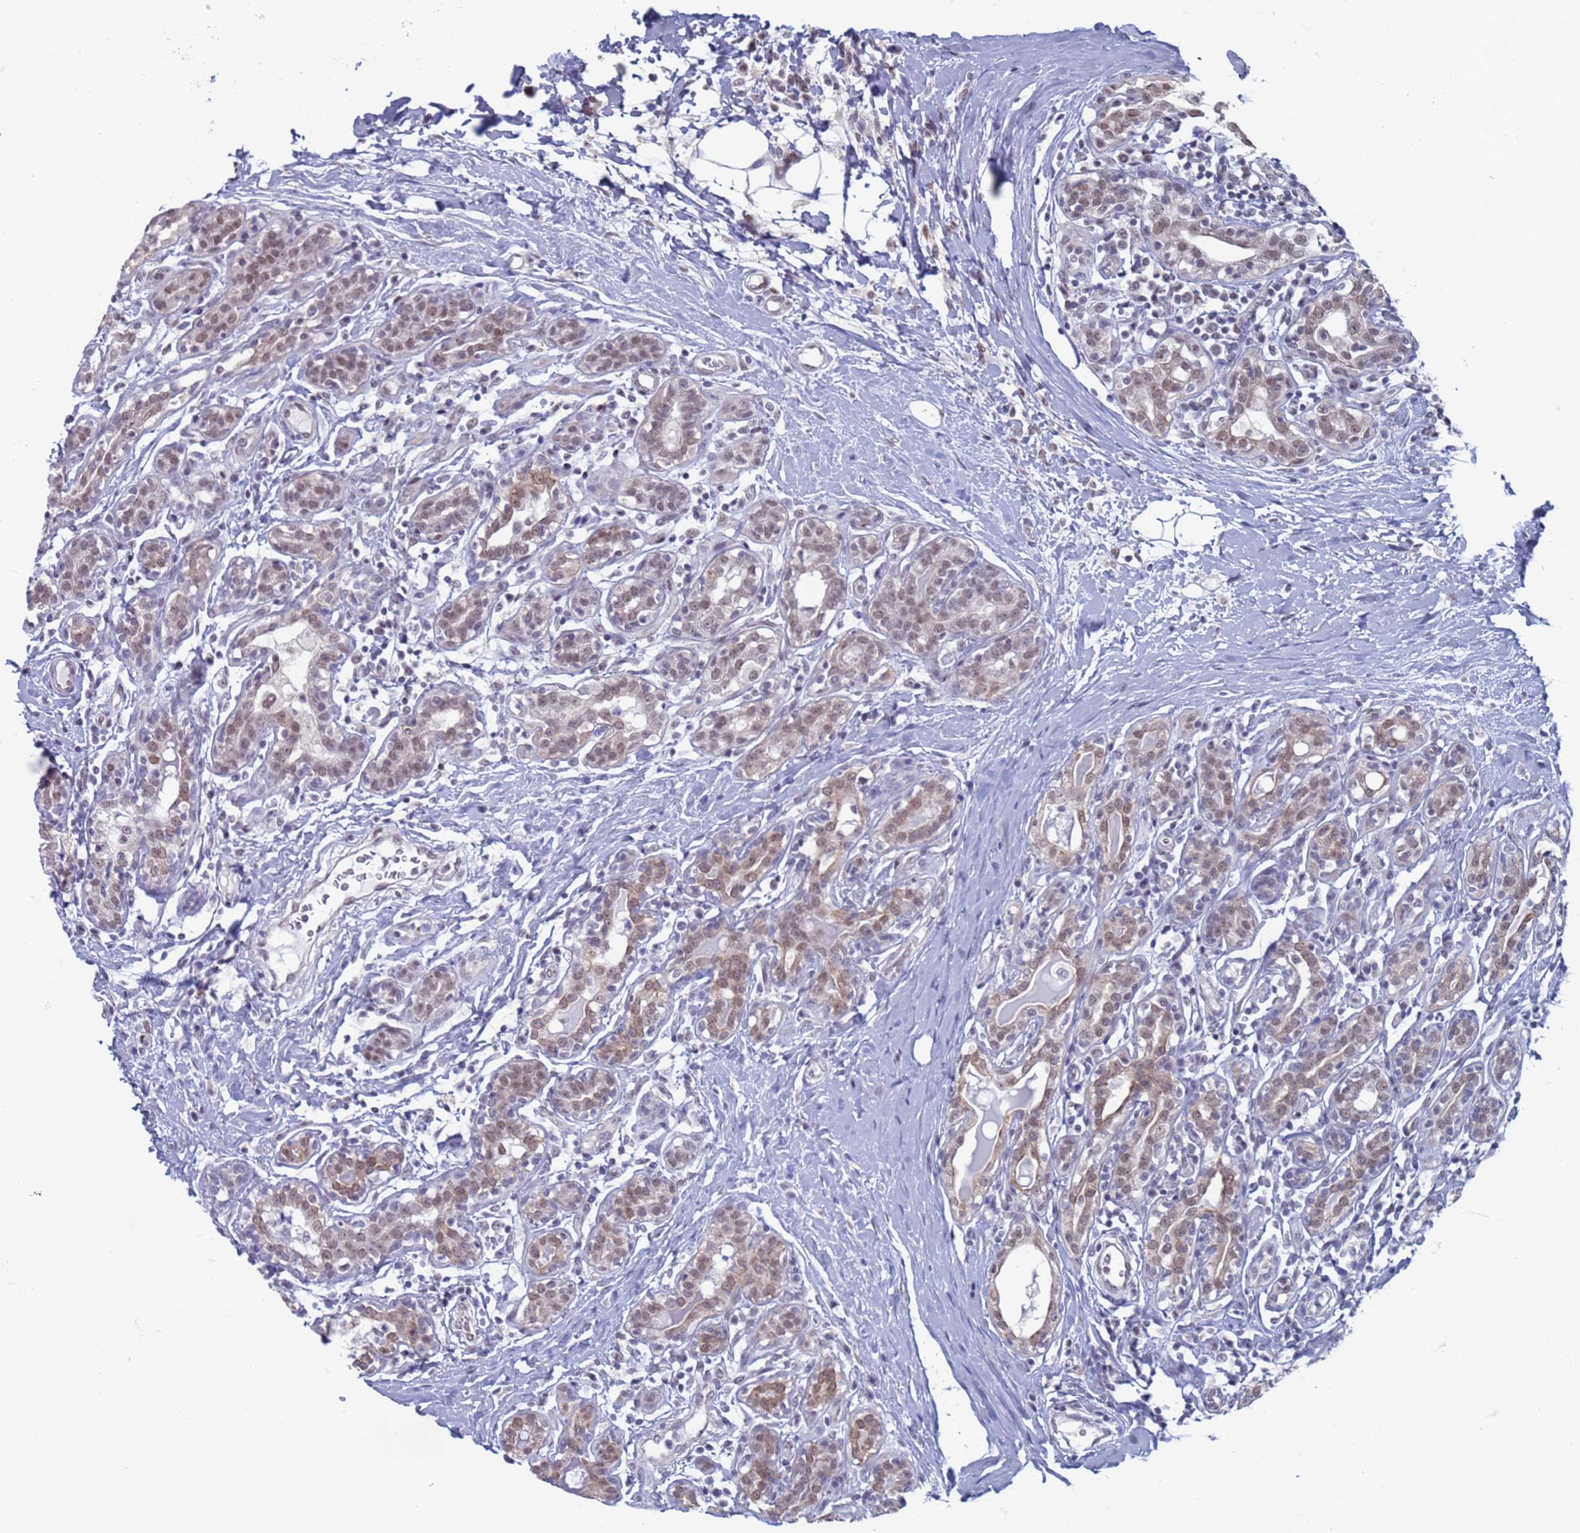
{"staining": {"intensity": "moderate", "quantity": ">75%", "location": "nuclear"}, "tissue": "breast cancer", "cell_type": "Tumor cells", "image_type": "cancer", "snomed": [{"axis": "morphology", "description": "Duct carcinoma"}, {"axis": "topography", "description": "Breast"}], "caption": "Tumor cells display moderate nuclear positivity in about >75% of cells in breast cancer (intraductal carcinoma). Immunohistochemistry (ihc) stains the protein in brown and the nuclei are stained blue.", "gene": "SAE1", "patient": {"sex": "female", "age": 40}}